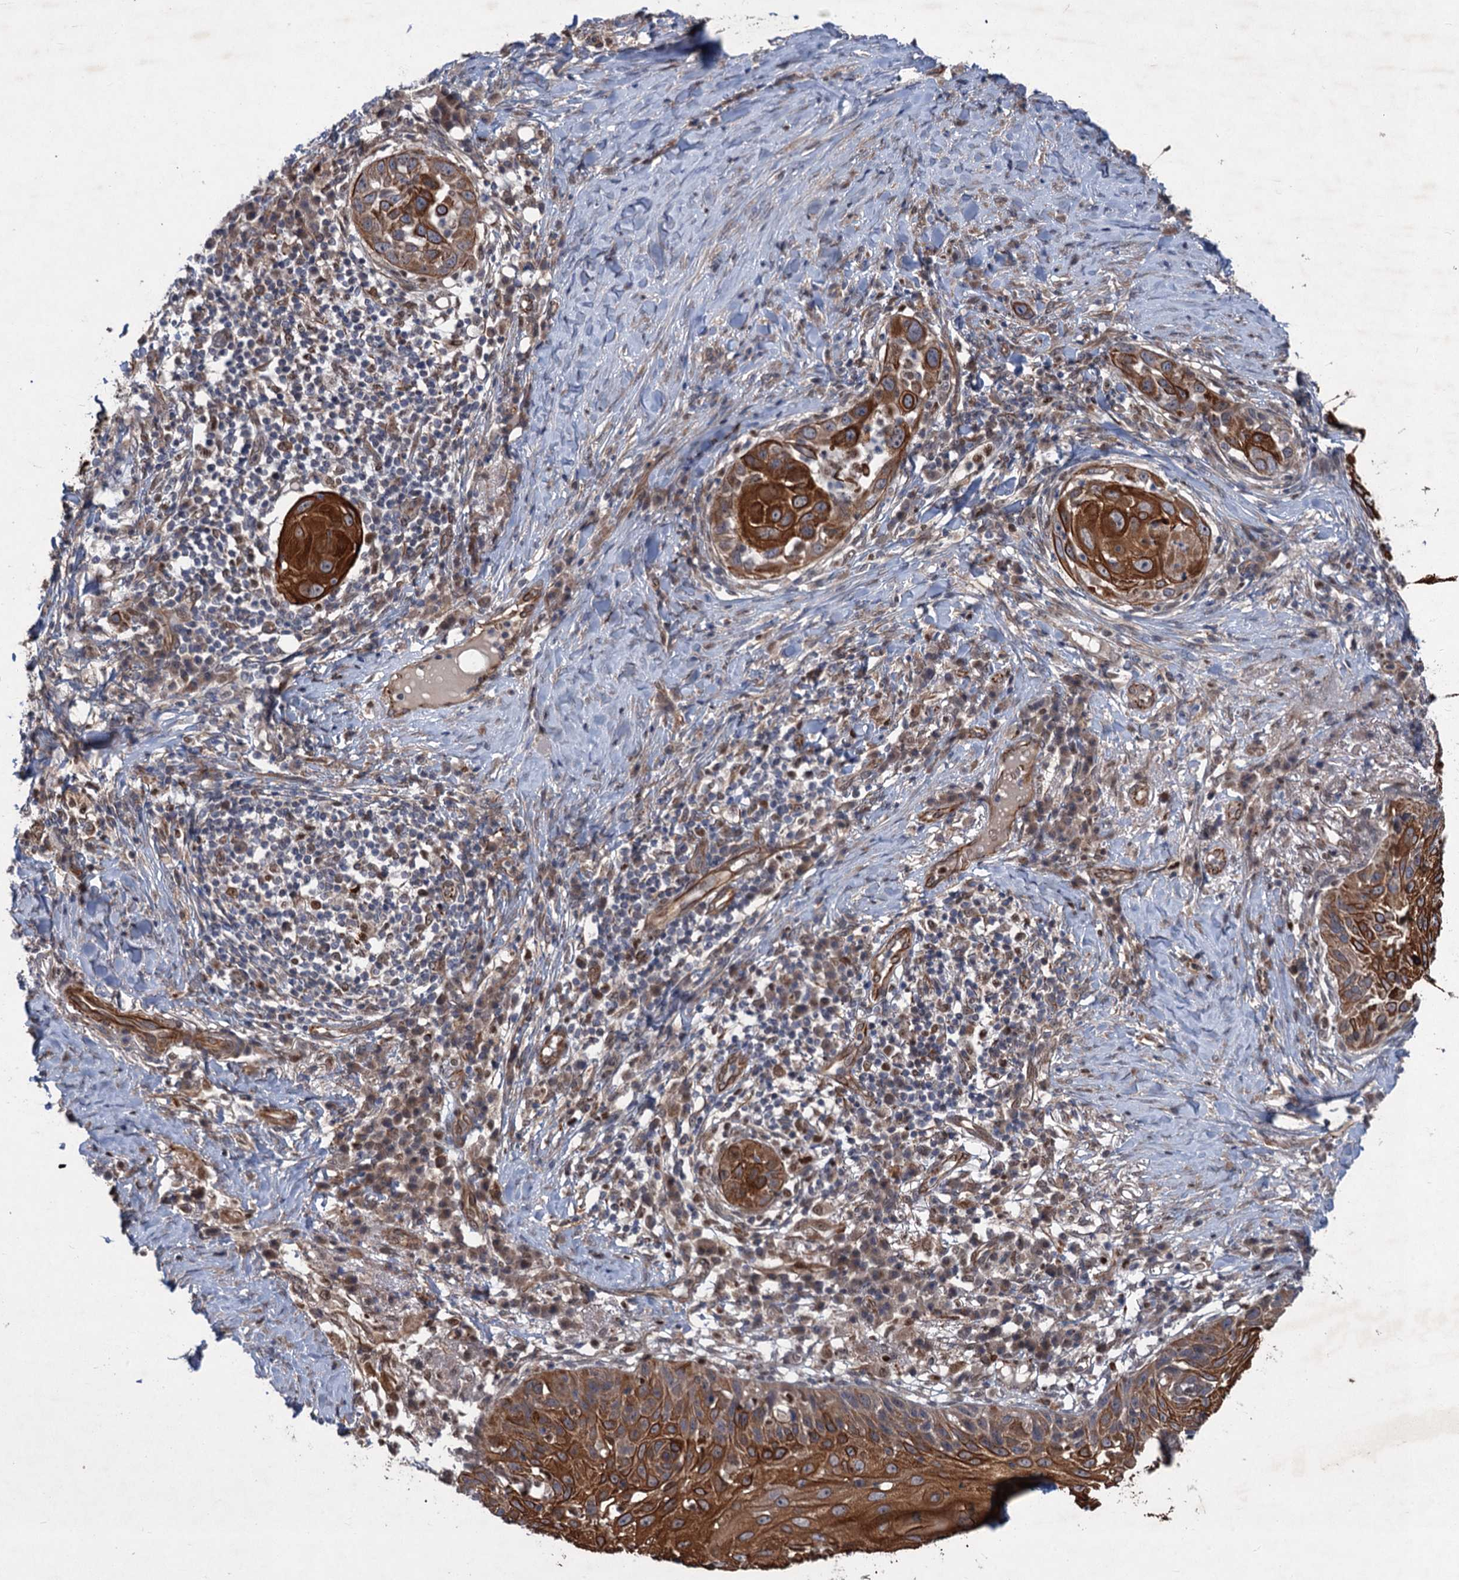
{"staining": {"intensity": "strong", "quantity": ">75%", "location": "cytoplasmic/membranous"}, "tissue": "skin cancer", "cell_type": "Tumor cells", "image_type": "cancer", "snomed": [{"axis": "morphology", "description": "Squamous cell carcinoma, NOS"}, {"axis": "topography", "description": "Skin"}], "caption": "Immunohistochemical staining of skin cancer displays high levels of strong cytoplasmic/membranous protein expression in about >75% of tumor cells.", "gene": "TTC31", "patient": {"sex": "female", "age": 44}}